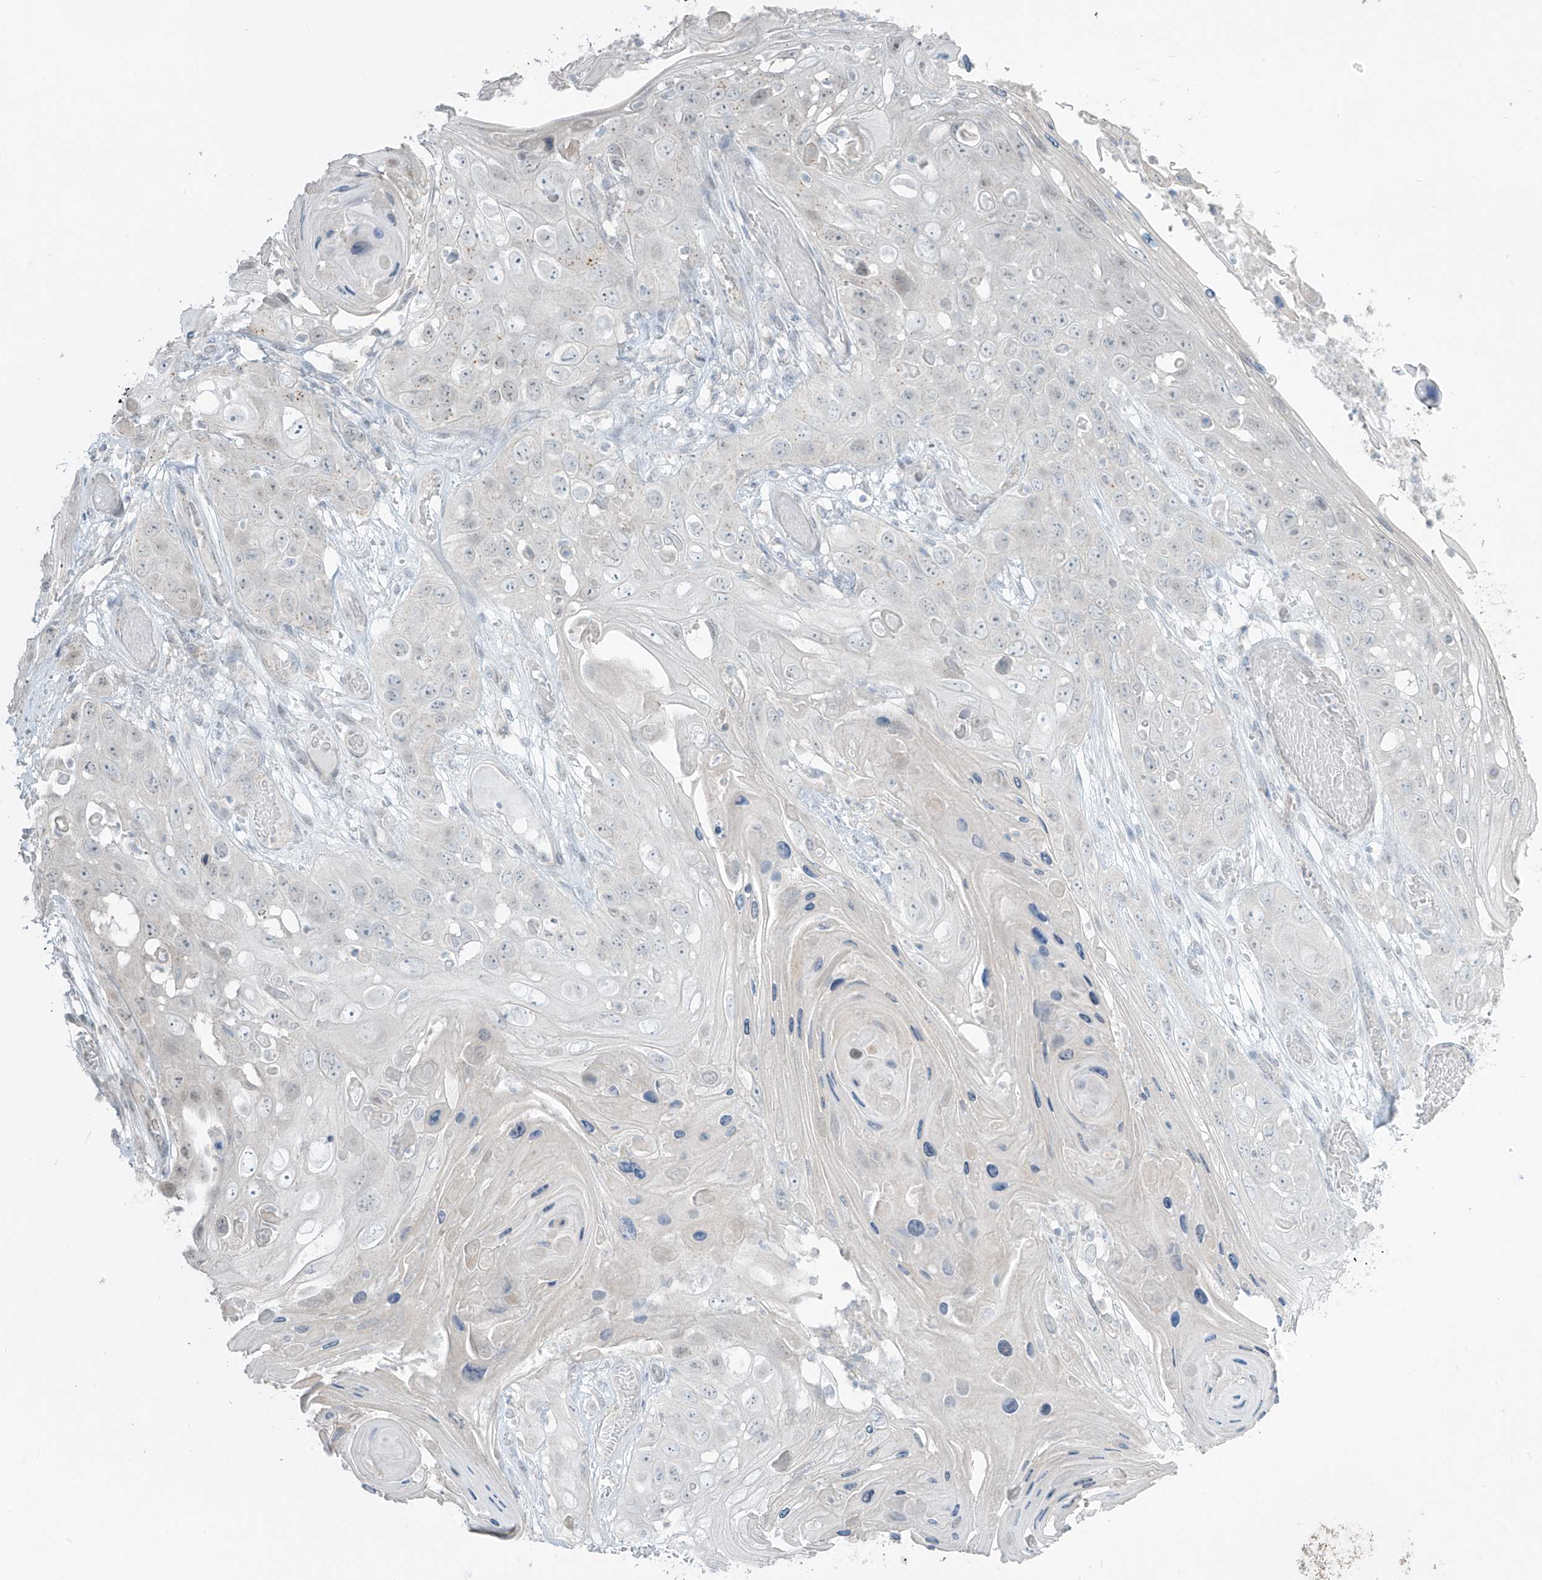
{"staining": {"intensity": "negative", "quantity": "none", "location": "none"}, "tissue": "skin cancer", "cell_type": "Tumor cells", "image_type": "cancer", "snomed": [{"axis": "morphology", "description": "Squamous cell carcinoma, NOS"}, {"axis": "topography", "description": "Skin"}], "caption": "This is a micrograph of immunohistochemistry staining of skin cancer, which shows no staining in tumor cells.", "gene": "PRDM6", "patient": {"sex": "male", "age": 55}}